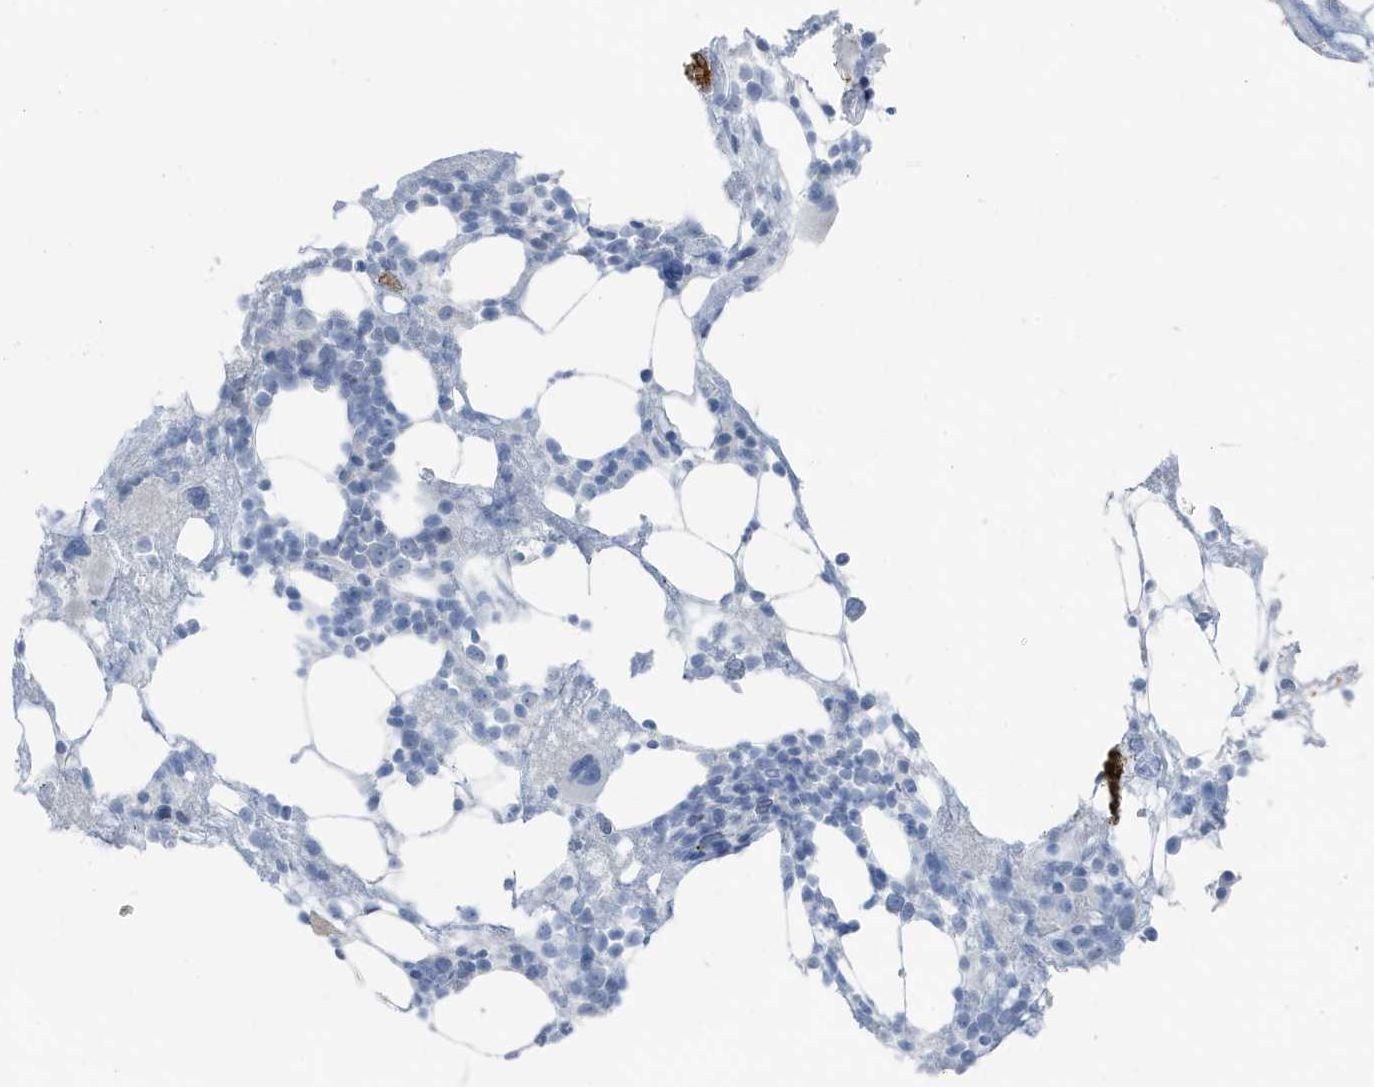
{"staining": {"intensity": "negative", "quantity": "none", "location": "none"}, "tissue": "bone marrow", "cell_type": "Hematopoietic cells", "image_type": "normal", "snomed": [{"axis": "morphology", "description": "Normal tissue, NOS"}, {"axis": "topography", "description": "Bone marrow"}], "caption": "An image of bone marrow stained for a protein shows no brown staining in hematopoietic cells.", "gene": "ZFP64", "patient": {"sex": "male", "age": 58}}